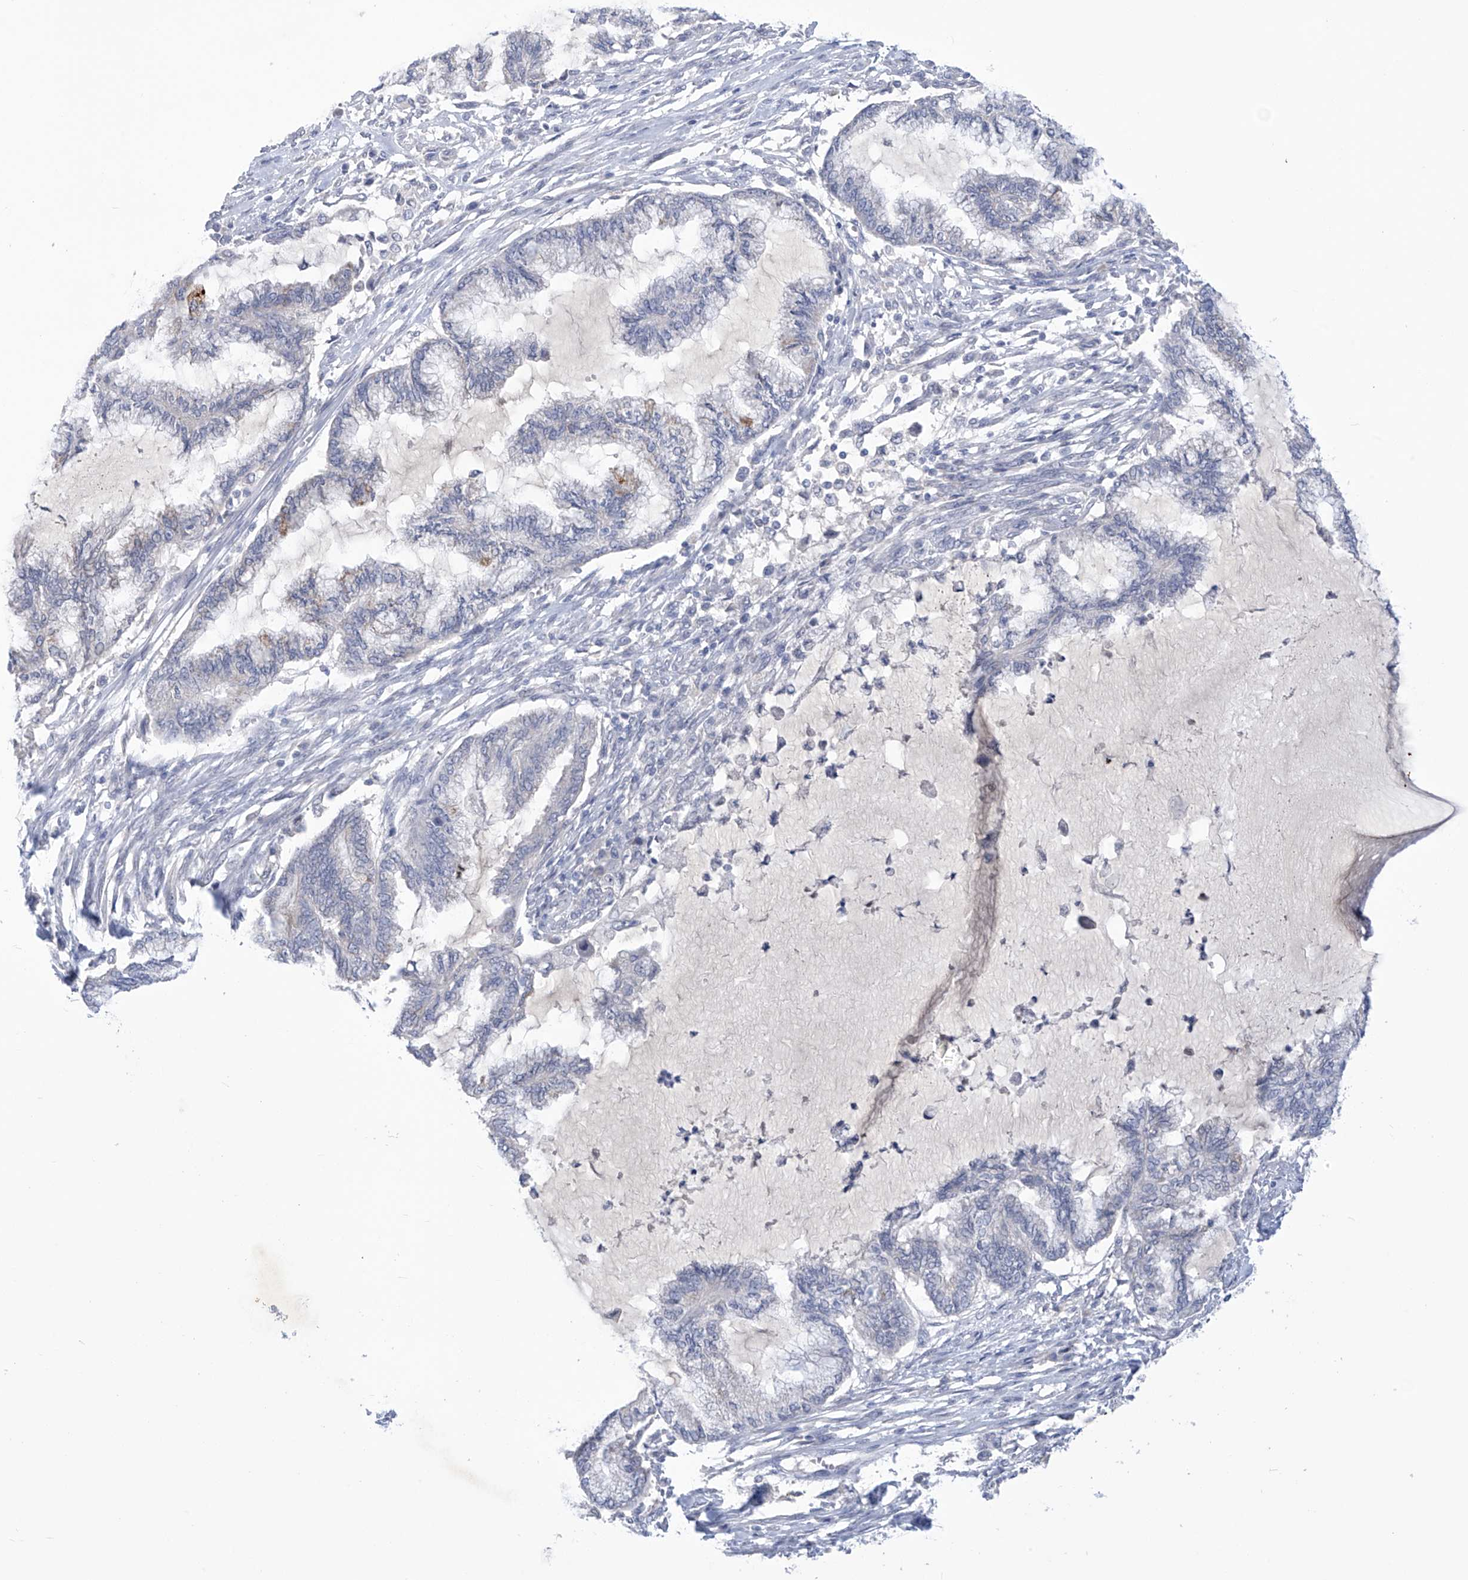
{"staining": {"intensity": "negative", "quantity": "none", "location": "none"}, "tissue": "endometrial cancer", "cell_type": "Tumor cells", "image_type": "cancer", "snomed": [{"axis": "morphology", "description": "Adenocarcinoma, NOS"}, {"axis": "topography", "description": "Endometrium"}], "caption": "Immunohistochemistry (IHC) micrograph of adenocarcinoma (endometrial) stained for a protein (brown), which displays no expression in tumor cells.", "gene": "IBA57", "patient": {"sex": "female", "age": 86}}